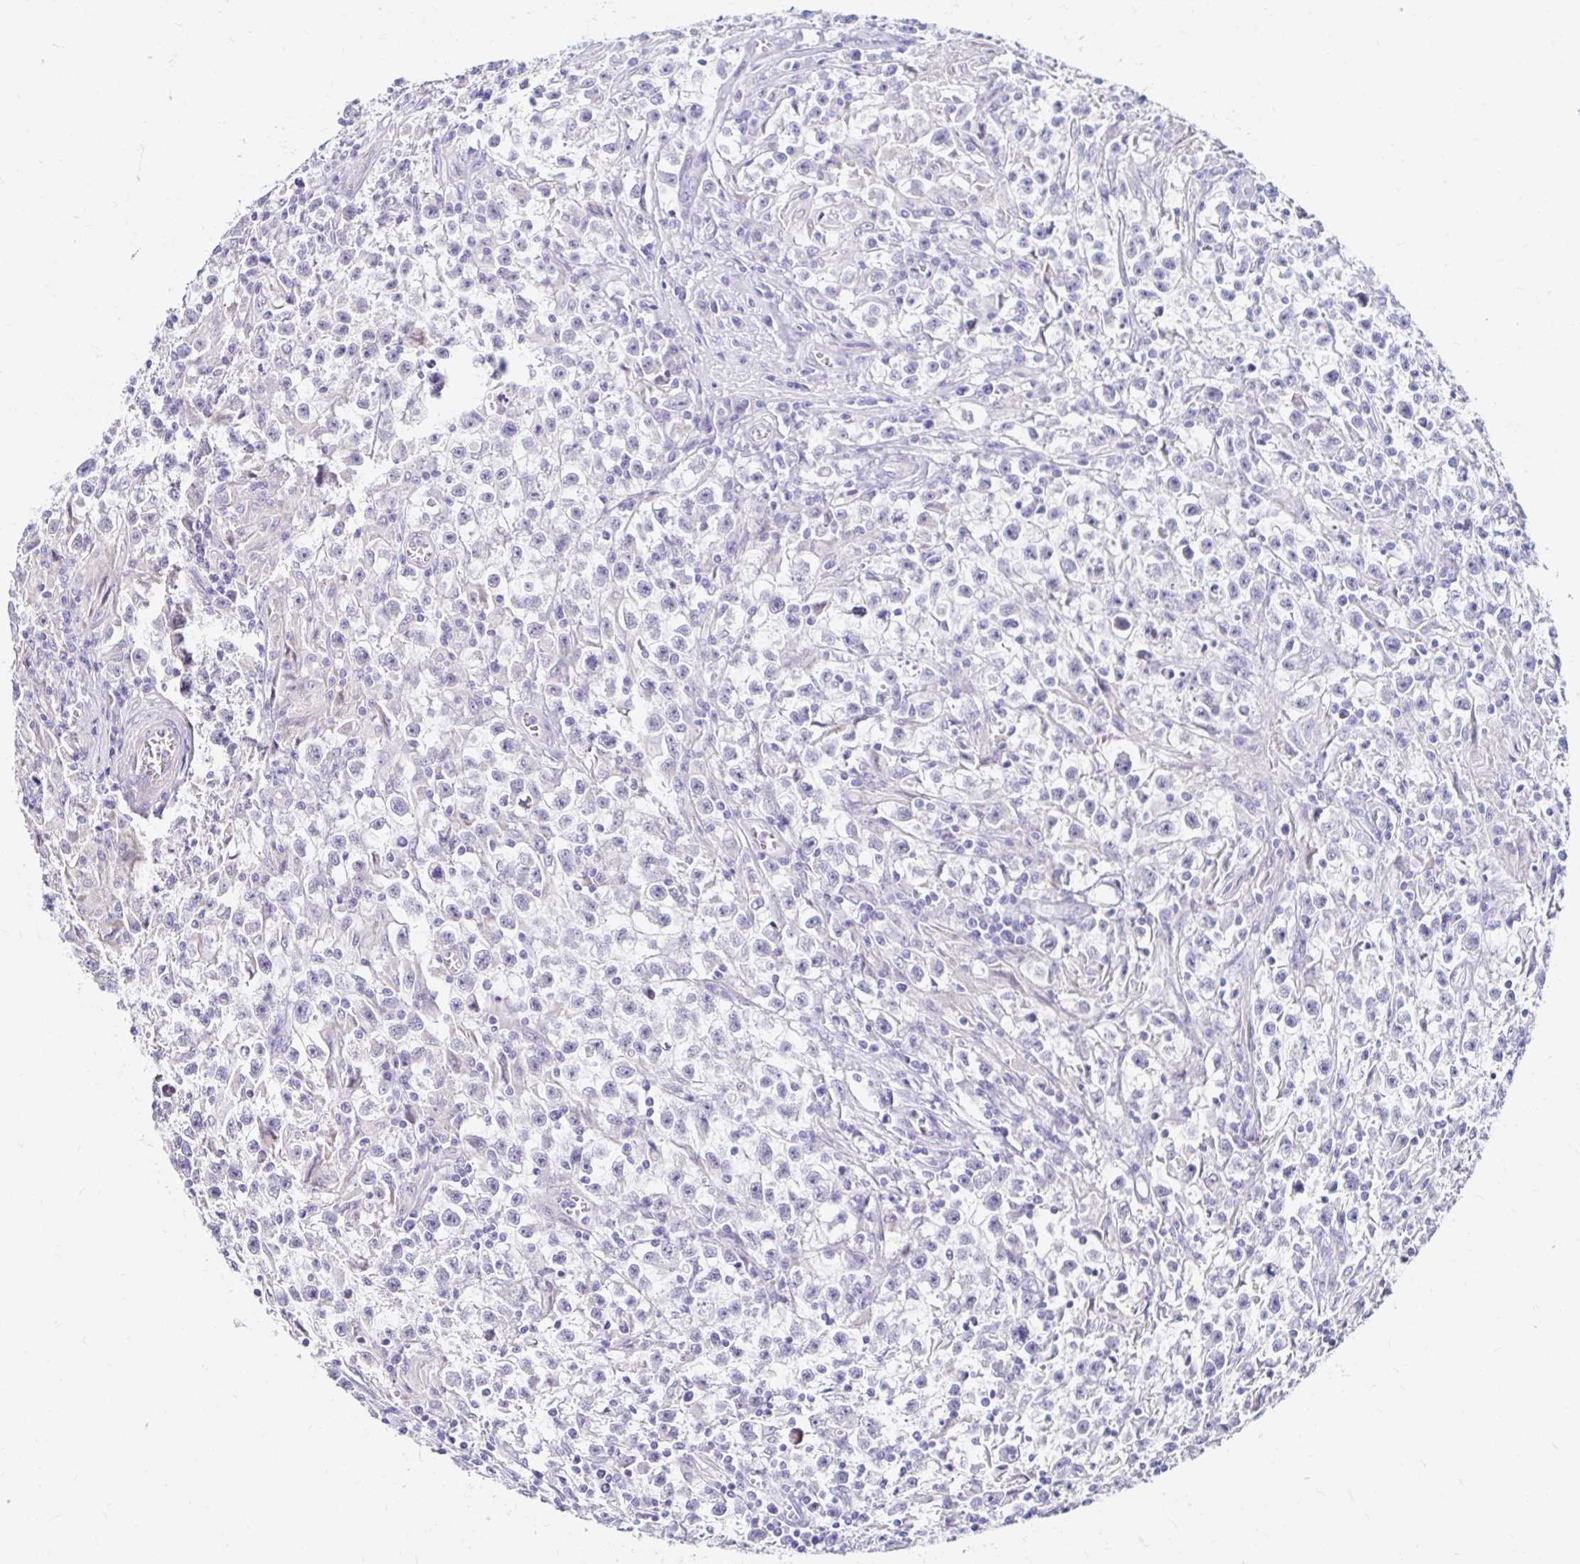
{"staining": {"intensity": "negative", "quantity": "none", "location": "none"}, "tissue": "testis cancer", "cell_type": "Tumor cells", "image_type": "cancer", "snomed": [{"axis": "morphology", "description": "Seminoma, NOS"}, {"axis": "topography", "description": "Testis"}], "caption": "Immunohistochemistry (IHC) histopathology image of testis cancer stained for a protein (brown), which exhibits no expression in tumor cells. Brightfield microscopy of immunohistochemistry (IHC) stained with DAB (brown) and hematoxylin (blue), captured at high magnification.", "gene": "GUCY1A1", "patient": {"sex": "male", "age": 31}}